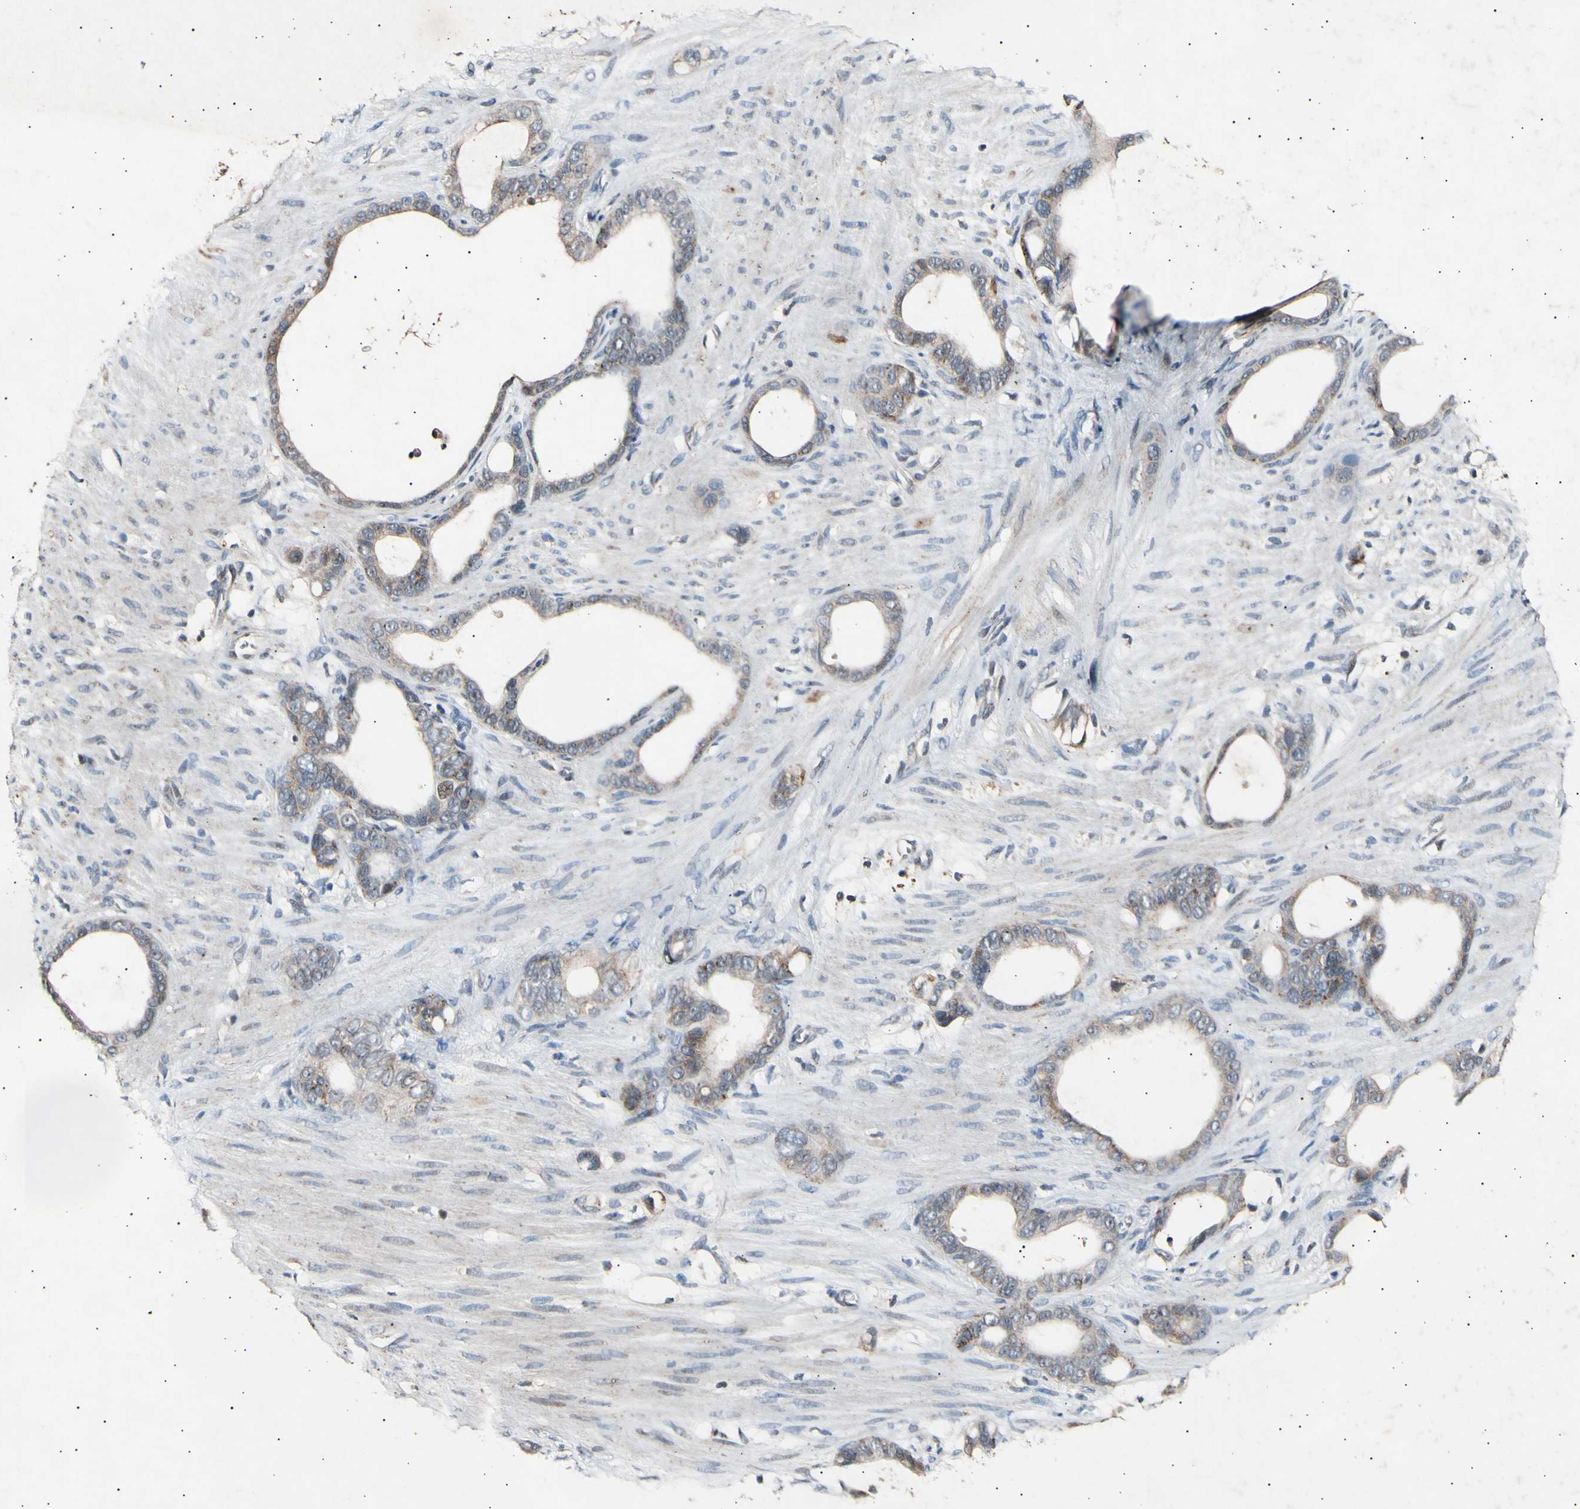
{"staining": {"intensity": "moderate", "quantity": ">75%", "location": "cytoplasmic/membranous"}, "tissue": "stomach cancer", "cell_type": "Tumor cells", "image_type": "cancer", "snomed": [{"axis": "morphology", "description": "Adenocarcinoma, NOS"}, {"axis": "topography", "description": "Stomach"}], "caption": "Protein staining of stomach adenocarcinoma tissue reveals moderate cytoplasmic/membranous staining in approximately >75% of tumor cells.", "gene": "ADCY3", "patient": {"sex": "female", "age": 75}}